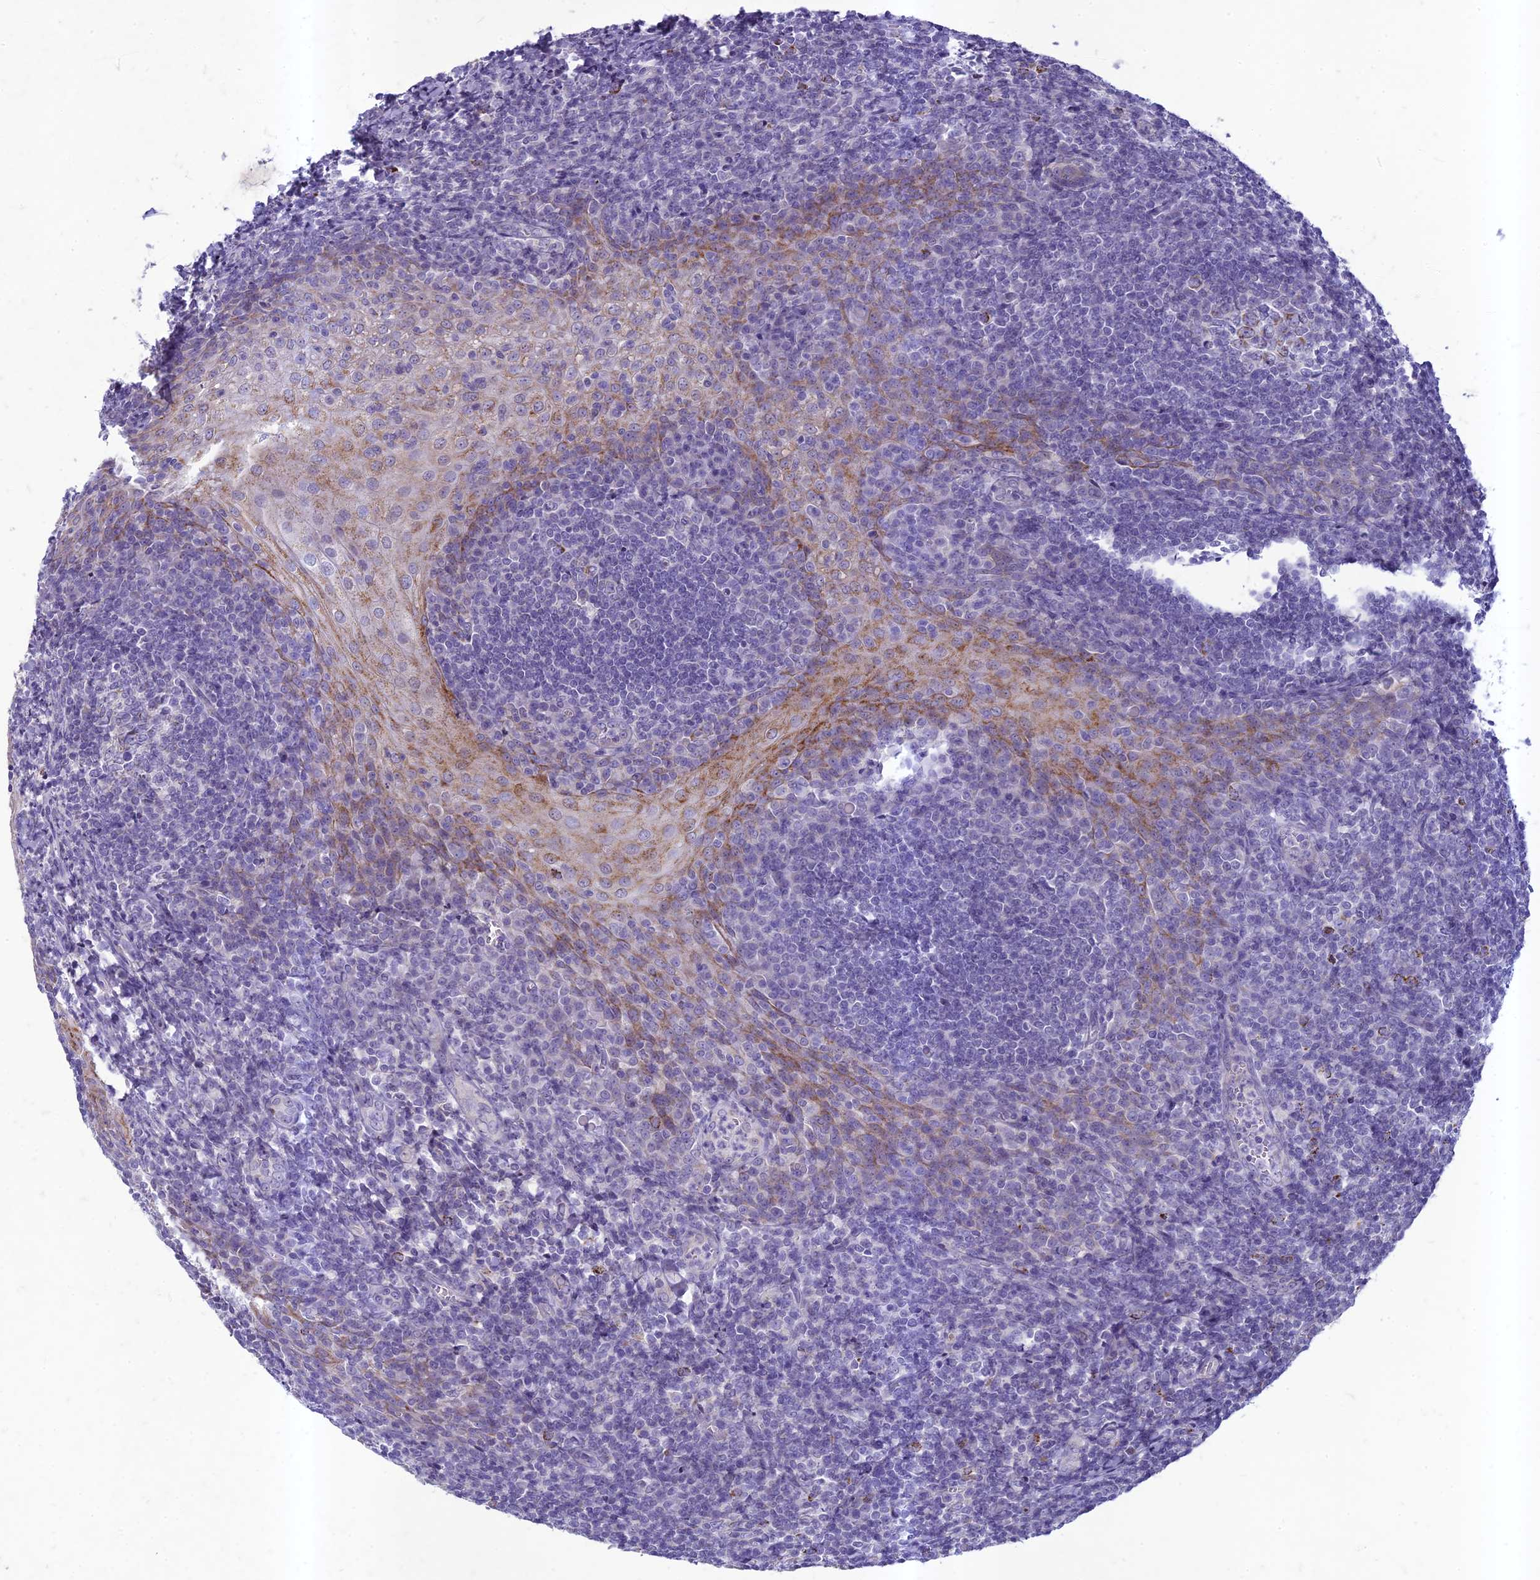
{"staining": {"intensity": "negative", "quantity": "none", "location": "none"}, "tissue": "tonsil", "cell_type": "Germinal center cells", "image_type": "normal", "snomed": [{"axis": "morphology", "description": "Normal tissue, NOS"}, {"axis": "topography", "description": "Tonsil"}], "caption": "DAB (3,3'-diaminobenzidine) immunohistochemical staining of unremarkable human tonsil reveals no significant staining in germinal center cells. The staining was performed using DAB to visualize the protein expression in brown, while the nuclei were stained in blue with hematoxylin (Magnification: 20x).", "gene": "HIGD1A", "patient": {"sex": "male", "age": 27}}